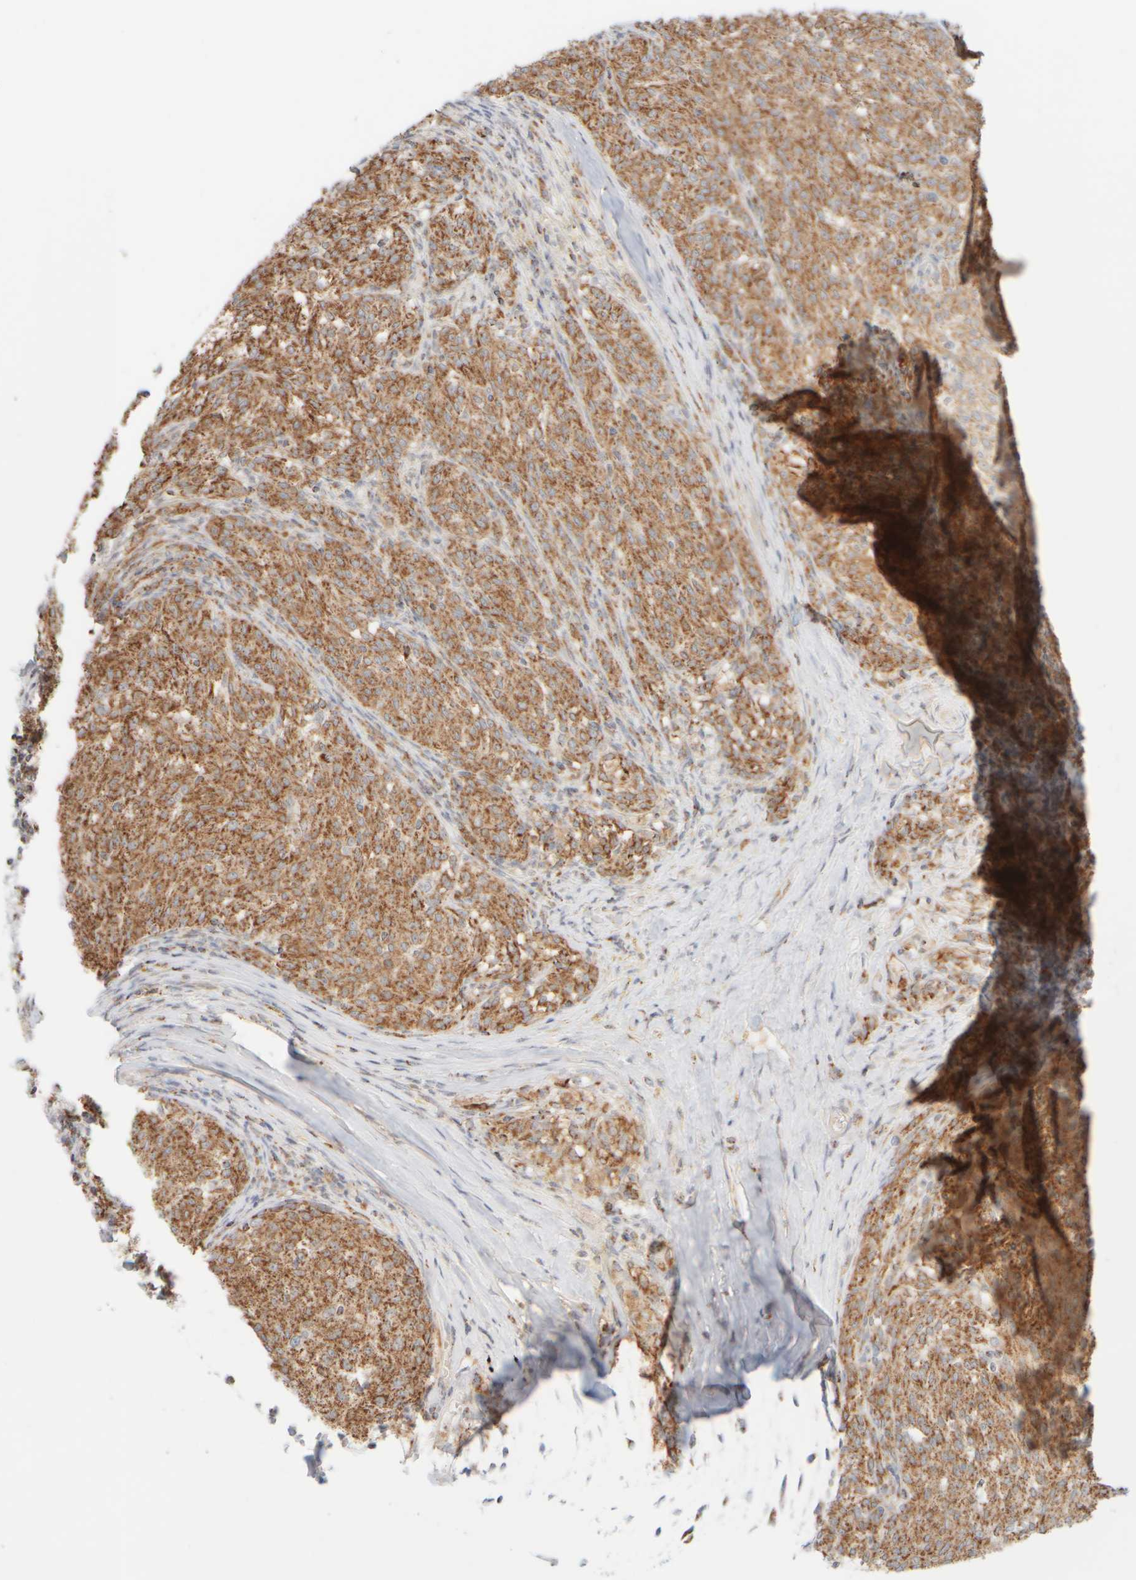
{"staining": {"intensity": "moderate", "quantity": ">75%", "location": "cytoplasmic/membranous"}, "tissue": "melanoma", "cell_type": "Tumor cells", "image_type": "cancer", "snomed": [{"axis": "morphology", "description": "Malignant melanoma, NOS"}, {"axis": "topography", "description": "Skin"}], "caption": "A medium amount of moderate cytoplasmic/membranous expression is identified in about >75% of tumor cells in melanoma tissue.", "gene": "PPM1K", "patient": {"sex": "female", "age": 72}}